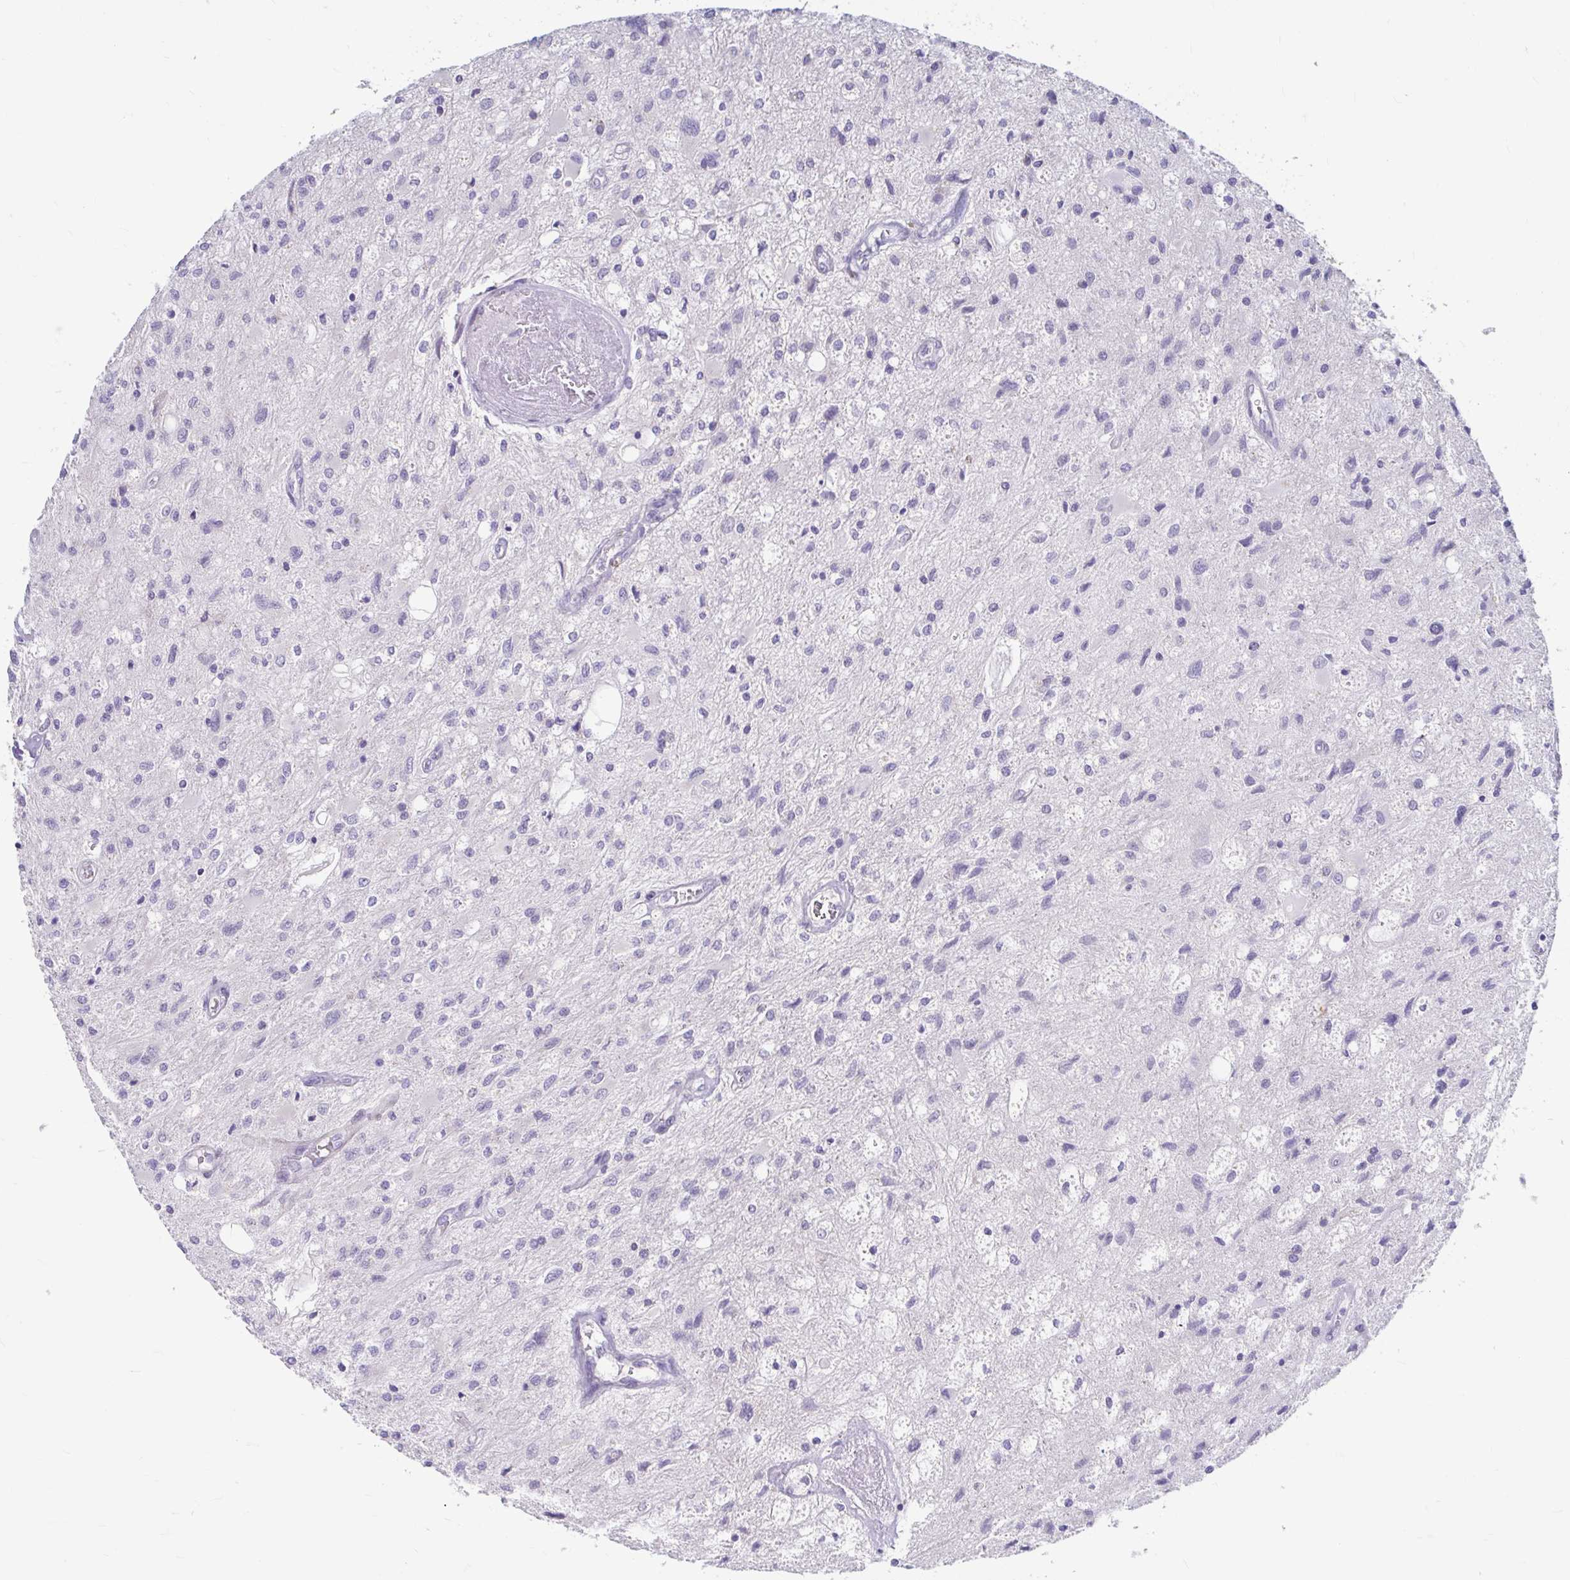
{"staining": {"intensity": "negative", "quantity": "none", "location": "none"}, "tissue": "glioma", "cell_type": "Tumor cells", "image_type": "cancer", "snomed": [{"axis": "morphology", "description": "Glioma, malignant, High grade"}, {"axis": "topography", "description": "Brain"}], "caption": "Tumor cells show no significant expression in malignant glioma (high-grade). (IHC, brightfield microscopy, high magnification).", "gene": "ADH1A", "patient": {"sex": "female", "age": 70}}